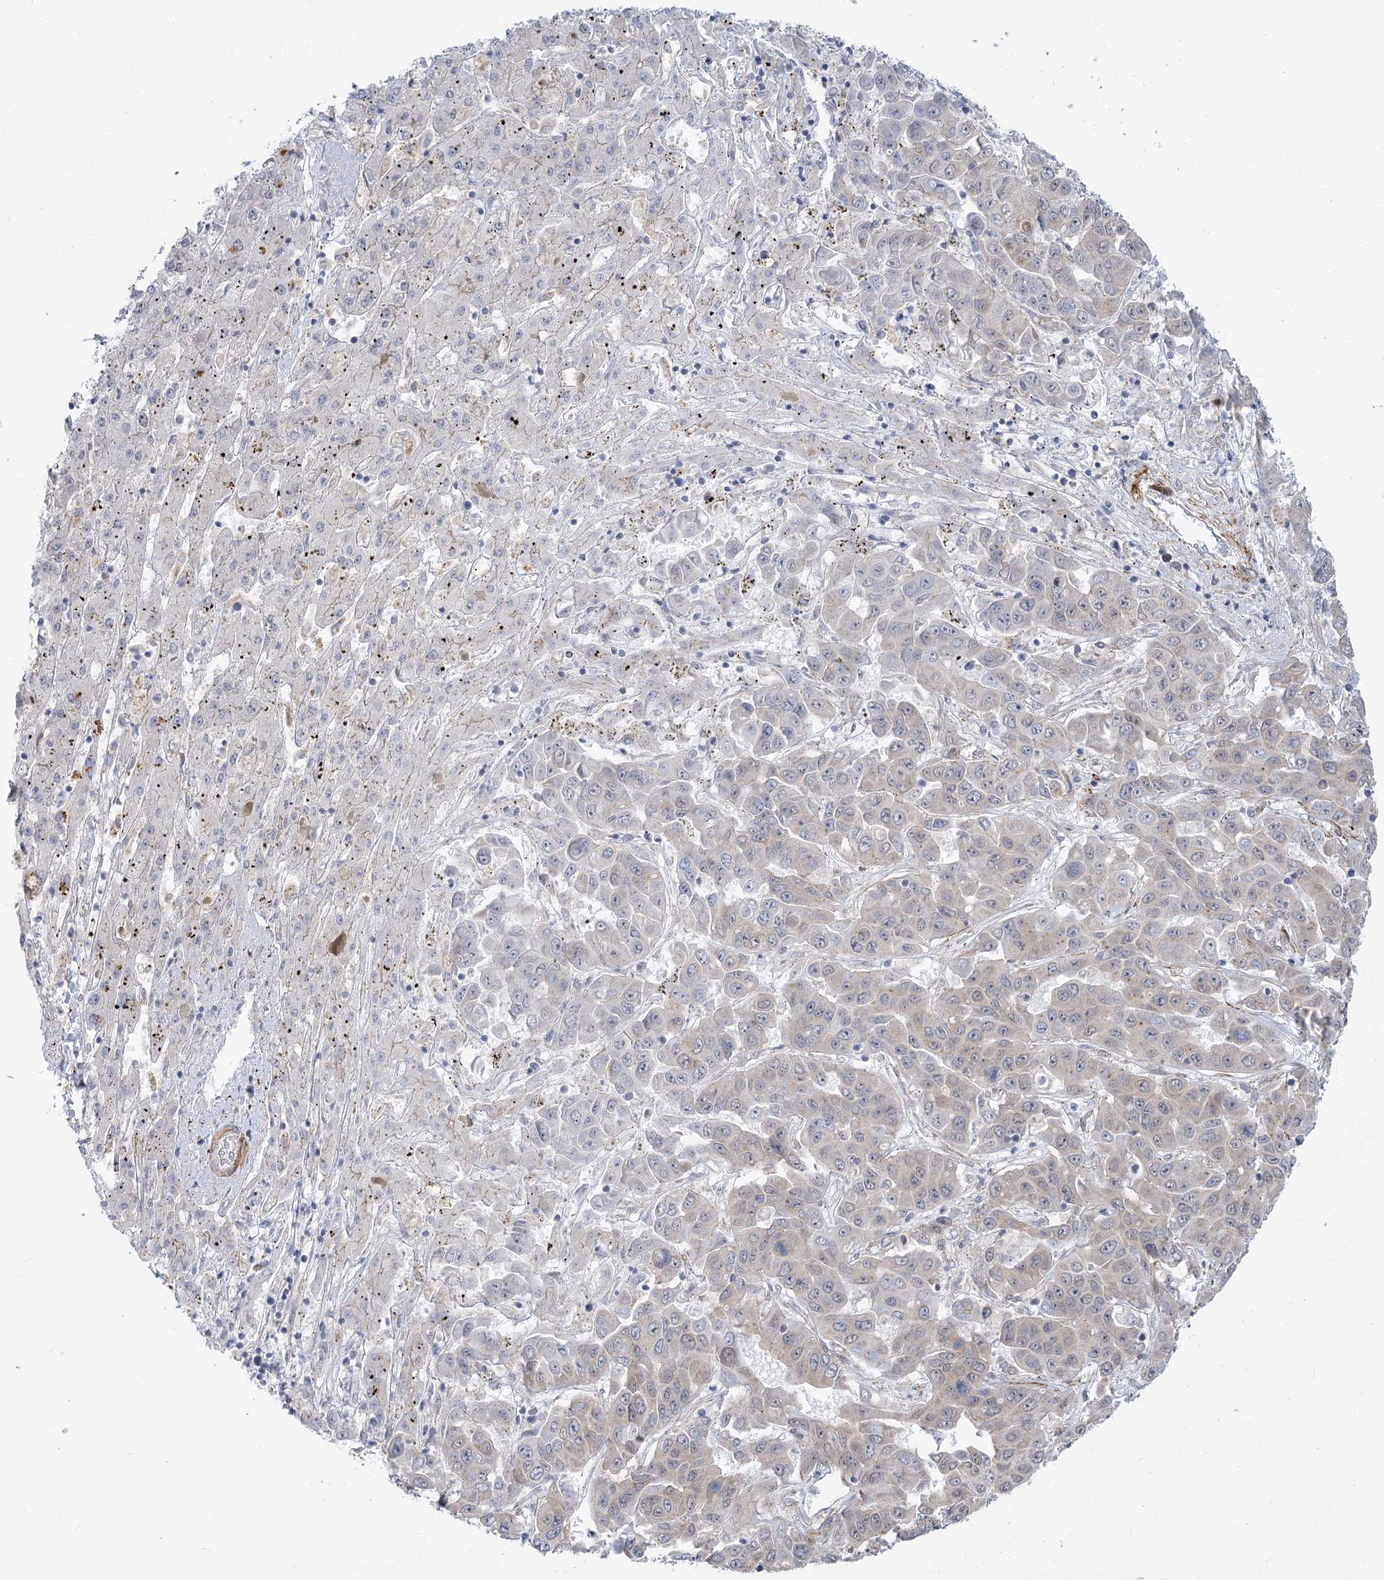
{"staining": {"intensity": "weak", "quantity": "<25%", "location": "nuclear"}, "tissue": "liver cancer", "cell_type": "Tumor cells", "image_type": "cancer", "snomed": [{"axis": "morphology", "description": "Cholangiocarcinoma"}, {"axis": "topography", "description": "Liver"}], "caption": "Immunohistochemical staining of cholangiocarcinoma (liver) displays no significant expression in tumor cells.", "gene": "ARSI", "patient": {"sex": "female", "age": 52}}